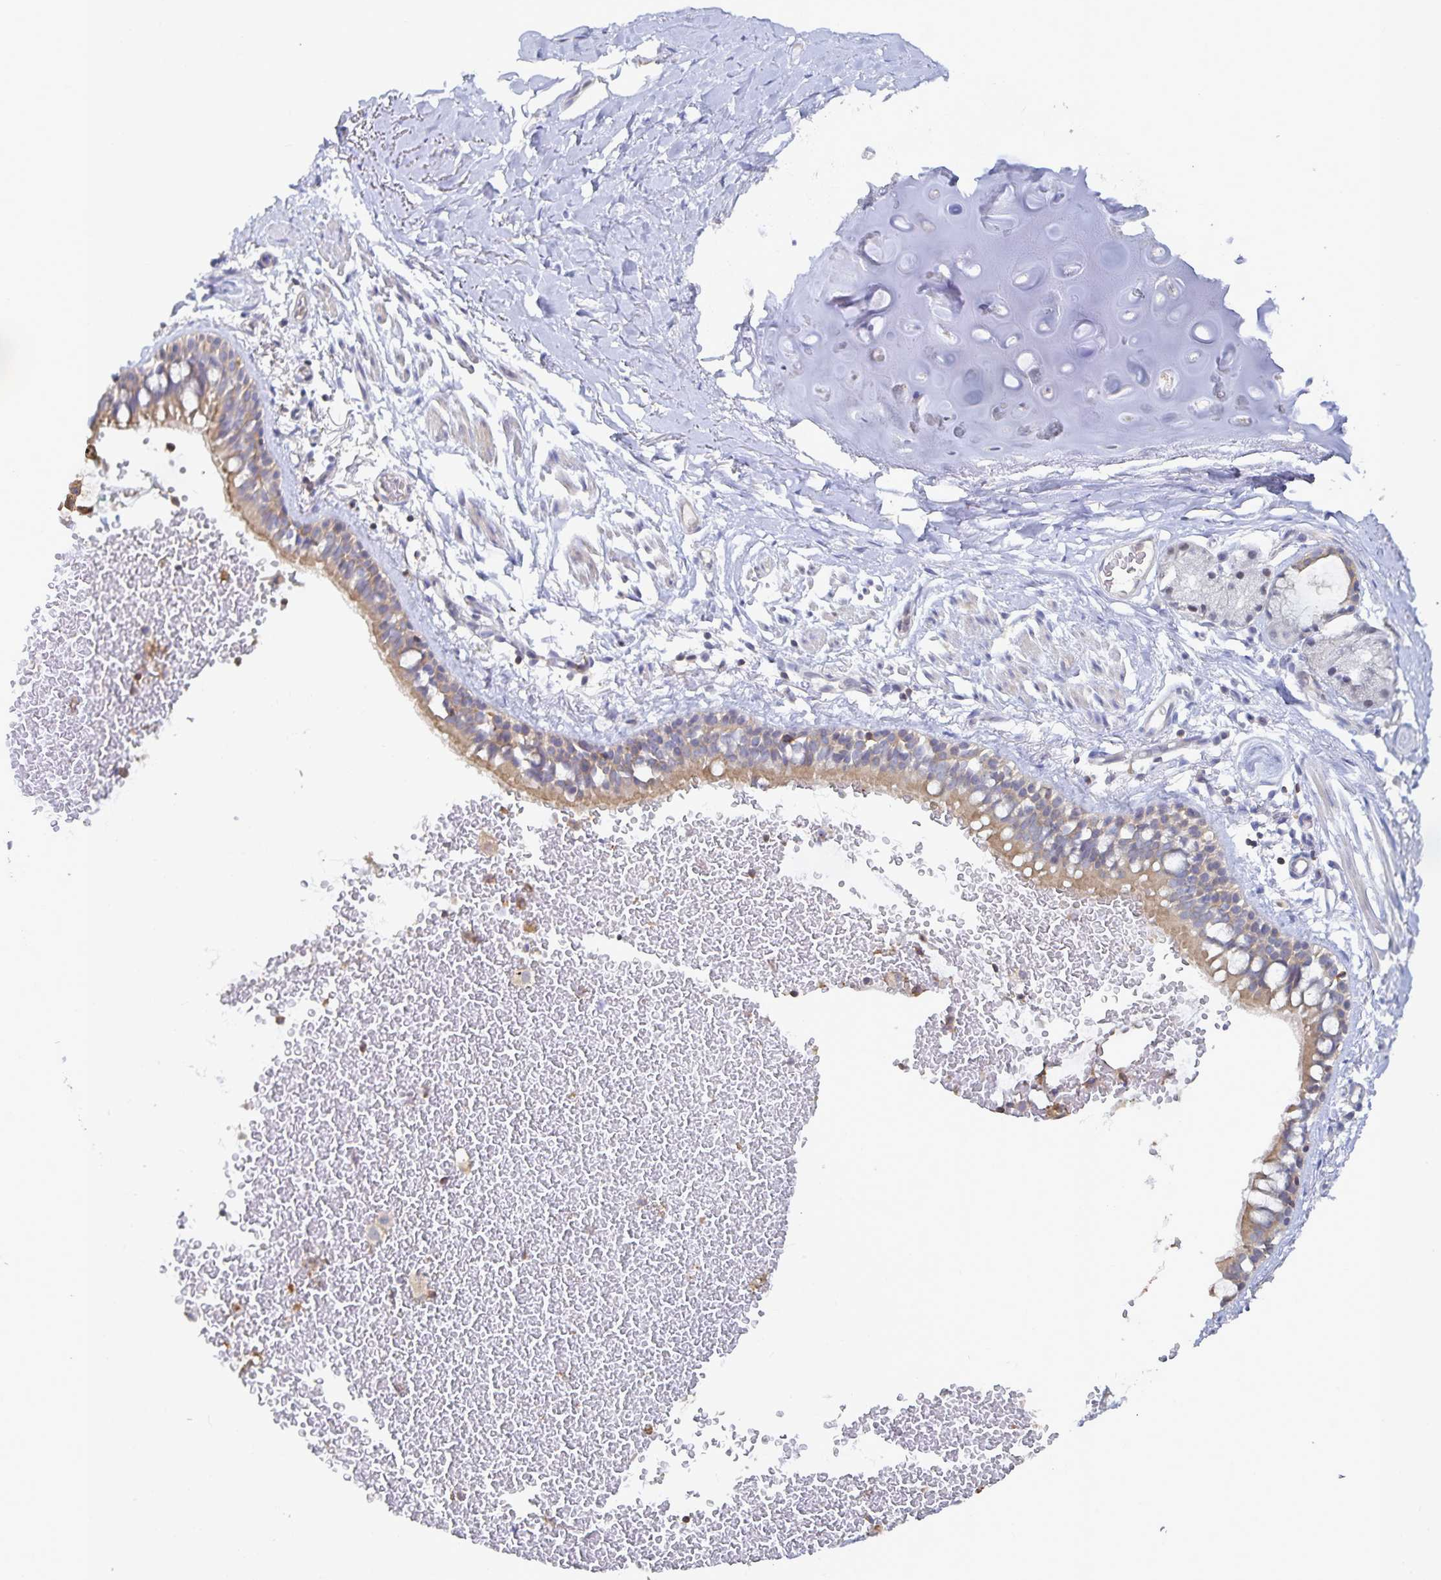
{"staining": {"intensity": "weak", "quantity": "25%-75%", "location": "cytoplasmic/membranous"}, "tissue": "bronchus", "cell_type": "Respiratory epithelial cells", "image_type": "normal", "snomed": [{"axis": "morphology", "description": "Normal tissue, NOS"}, {"axis": "topography", "description": "Lymph node"}, {"axis": "topography", "description": "Cartilage tissue"}, {"axis": "topography", "description": "Bronchus"}], "caption": "Immunohistochemical staining of unremarkable human bronchus displays 25%-75% levels of weak cytoplasmic/membranous protein staining in approximately 25%-75% of respiratory epithelial cells. (IHC, brightfield microscopy, high magnification).", "gene": "PIK3CD", "patient": {"sex": "female", "age": 70}}